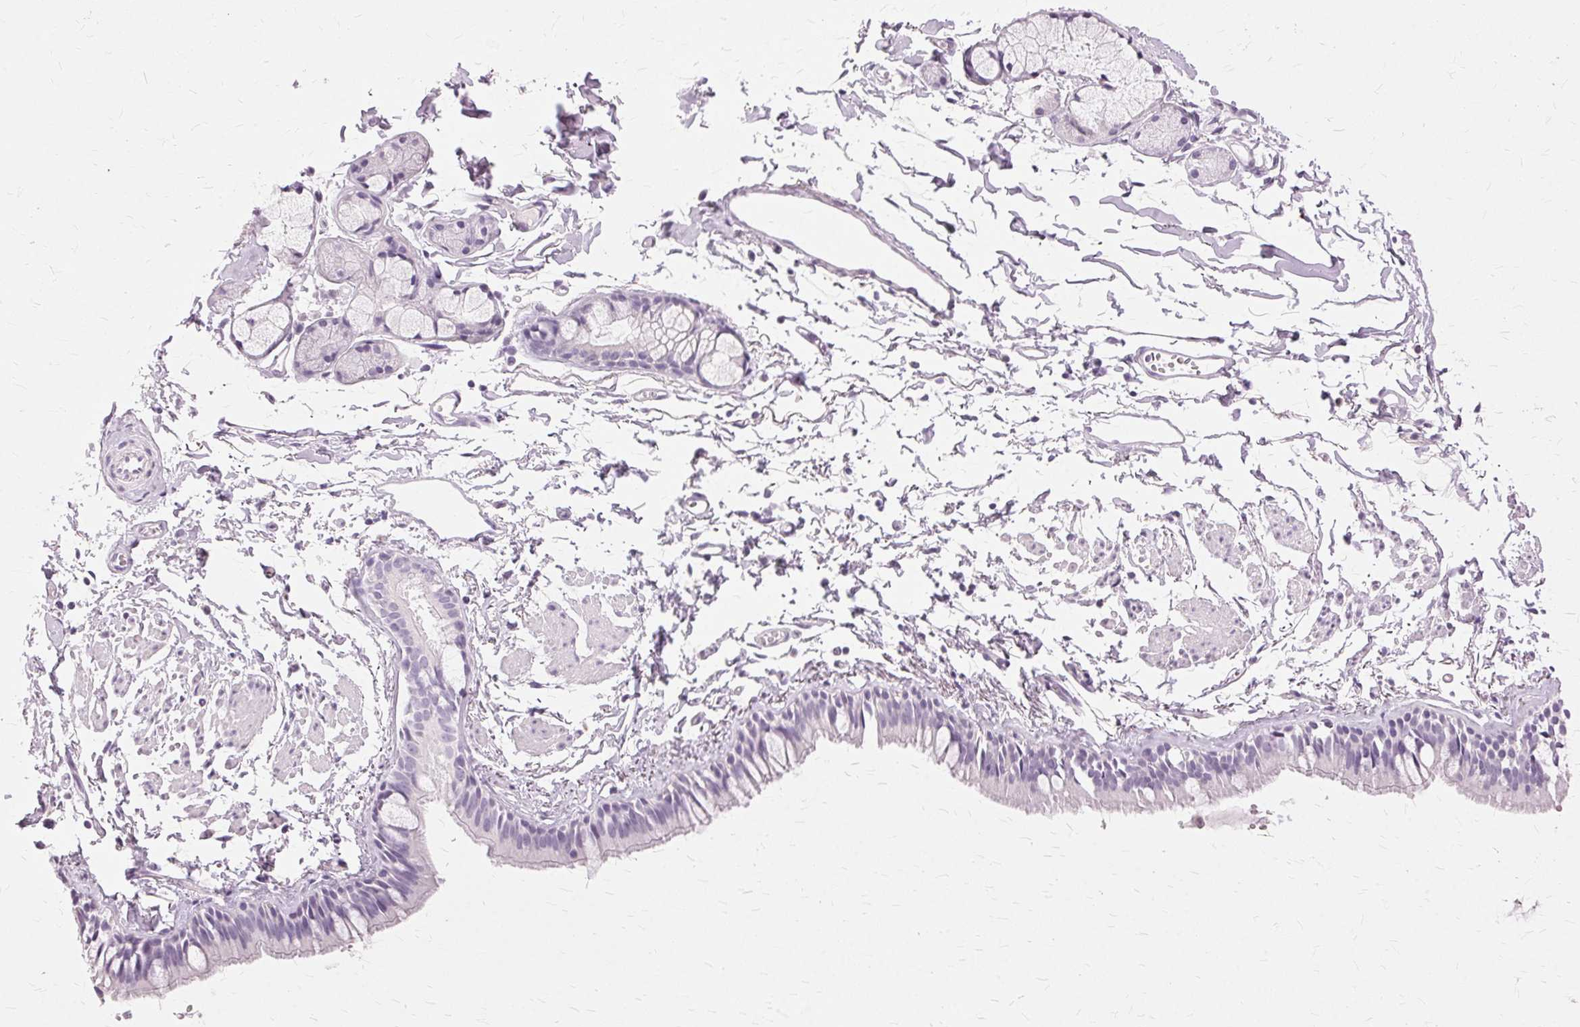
{"staining": {"intensity": "negative", "quantity": "none", "location": "none"}, "tissue": "bronchus", "cell_type": "Respiratory epithelial cells", "image_type": "normal", "snomed": [{"axis": "morphology", "description": "Normal tissue, NOS"}, {"axis": "topography", "description": "Bronchus"}], "caption": "Immunohistochemistry histopathology image of normal bronchus: human bronchus stained with DAB exhibits no significant protein positivity in respiratory epithelial cells.", "gene": "SLC45A3", "patient": {"sex": "female", "age": 59}}